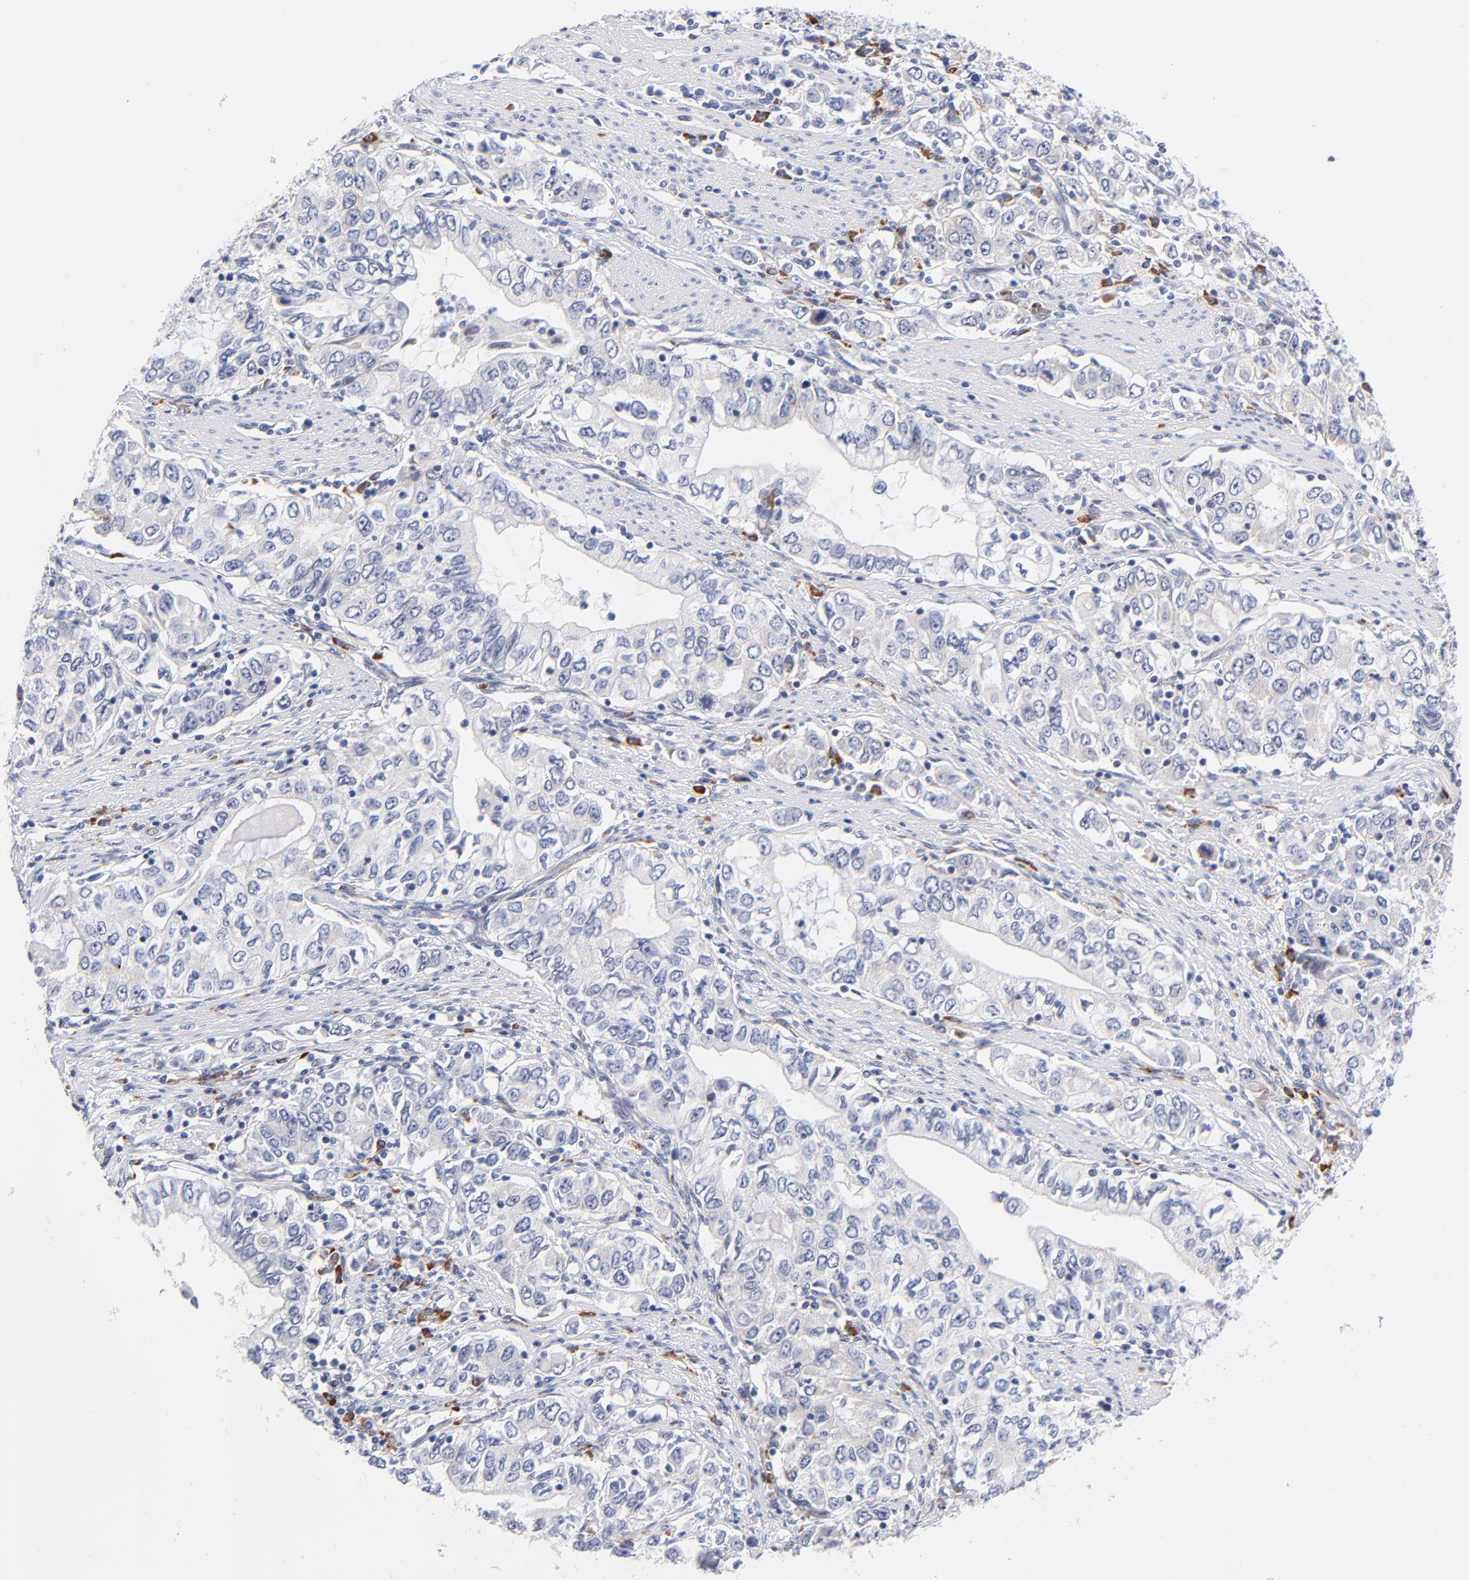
{"staining": {"intensity": "negative", "quantity": "none", "location": "none"}, "tissue": "stomach cancer", "cell_type": "Tumor cells", "image_type": "cancer", "snomed": [{"axis": "morphology", "description": "Adenocarcinoma, NOS"}, {"axis": "topography", "description": "Stomach, lower"}], "caption": "An image of human adenocarcinoma (stomach) is negative for staining in tumor cells.", "gene": "AFF2", "patient": {"sex": "female", "age": 72}}